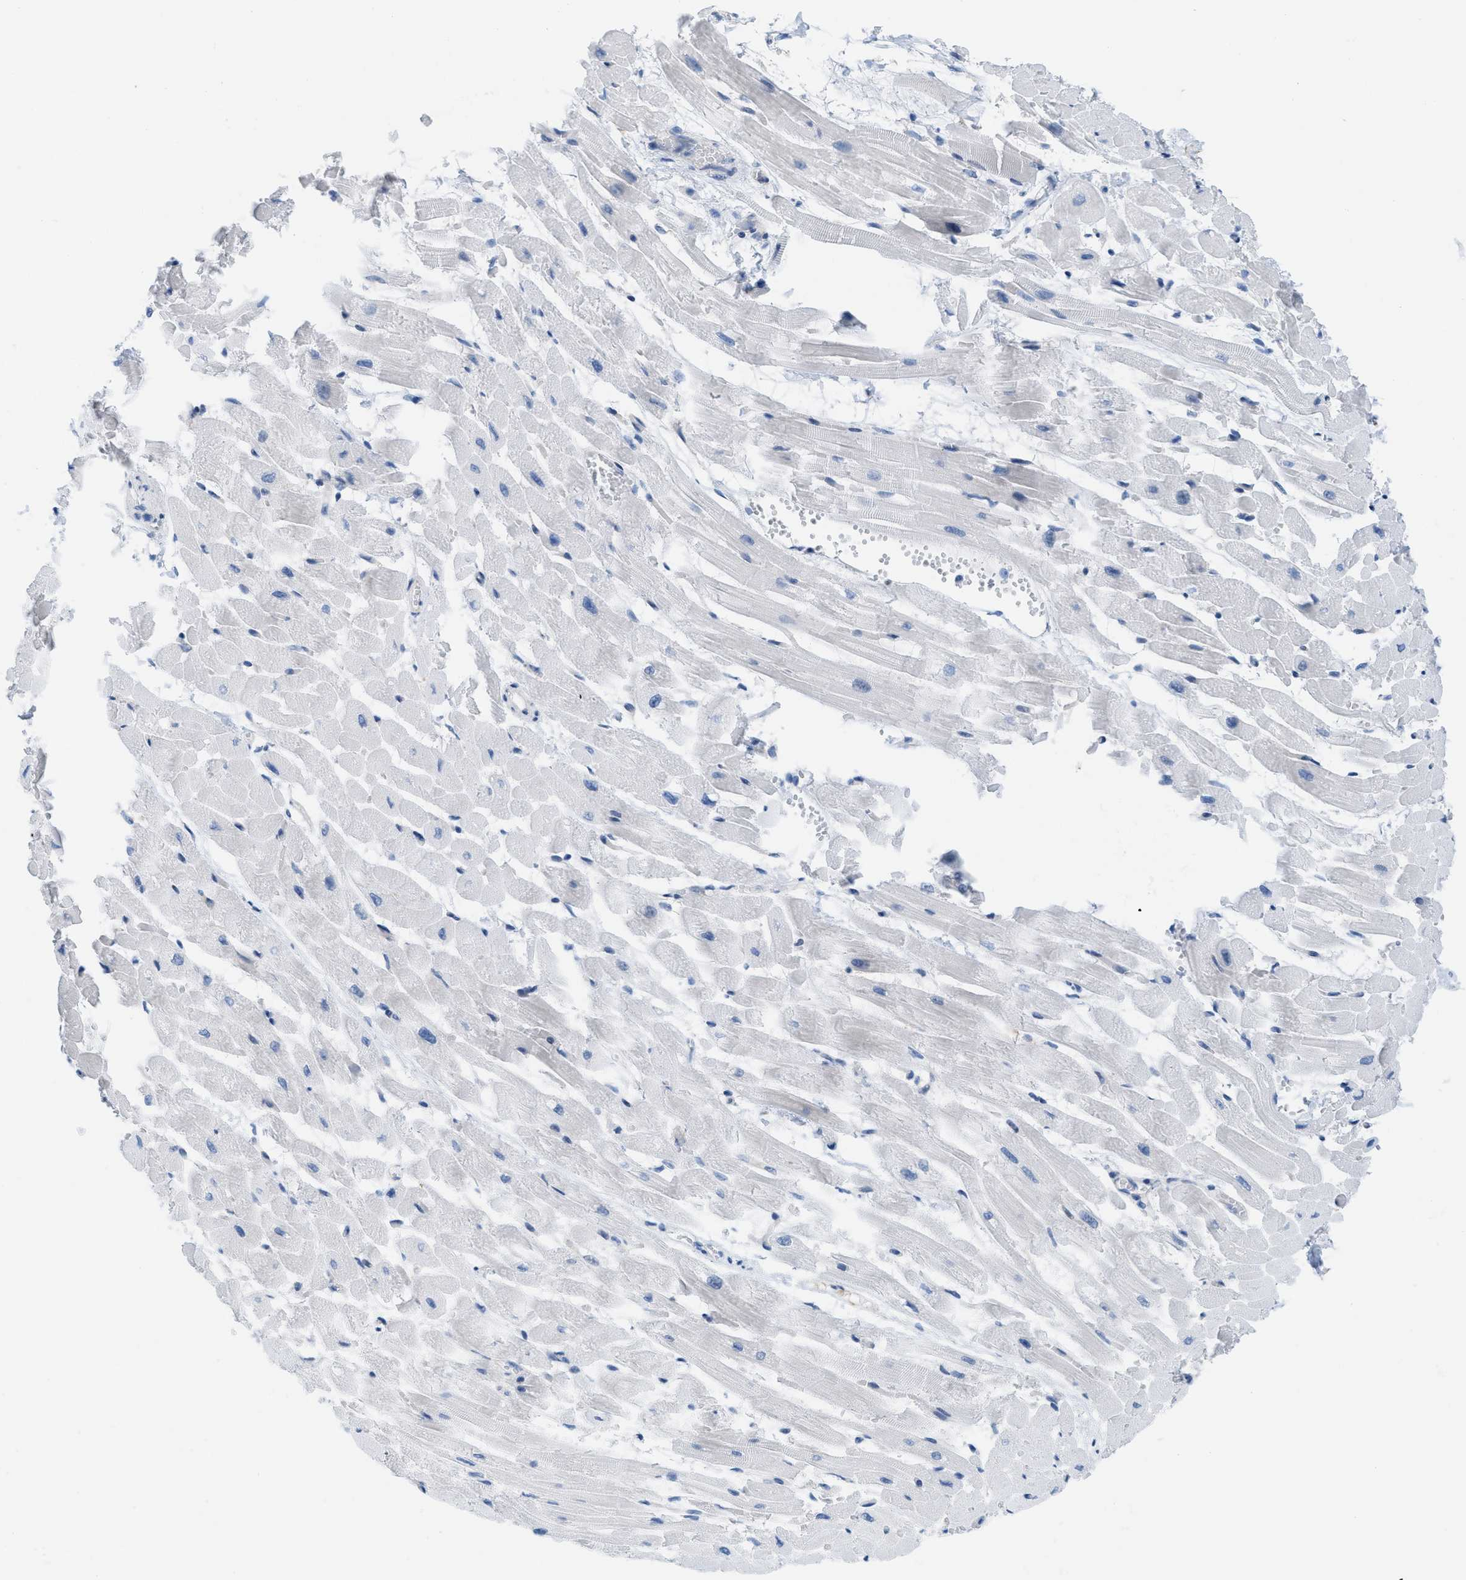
{"staining": {"intensity": "negative", "quantity": "none", "location": "none"}, "tissue": "heart muscle", "cell_type": "Cardiomyocytes", "image_type": "normal", "snomed": [{"axis": "morphology", "description": "Normal tissue, NOS"}, {"axis": "topography", "description": "Heart"}], "caption": "DAB immunohistochemical staining of normal human heart muscle shows no significant positivity in cardiomyocytes.", "gene": "ASGR1", "patient": {"sex": "male", "age": 45}}